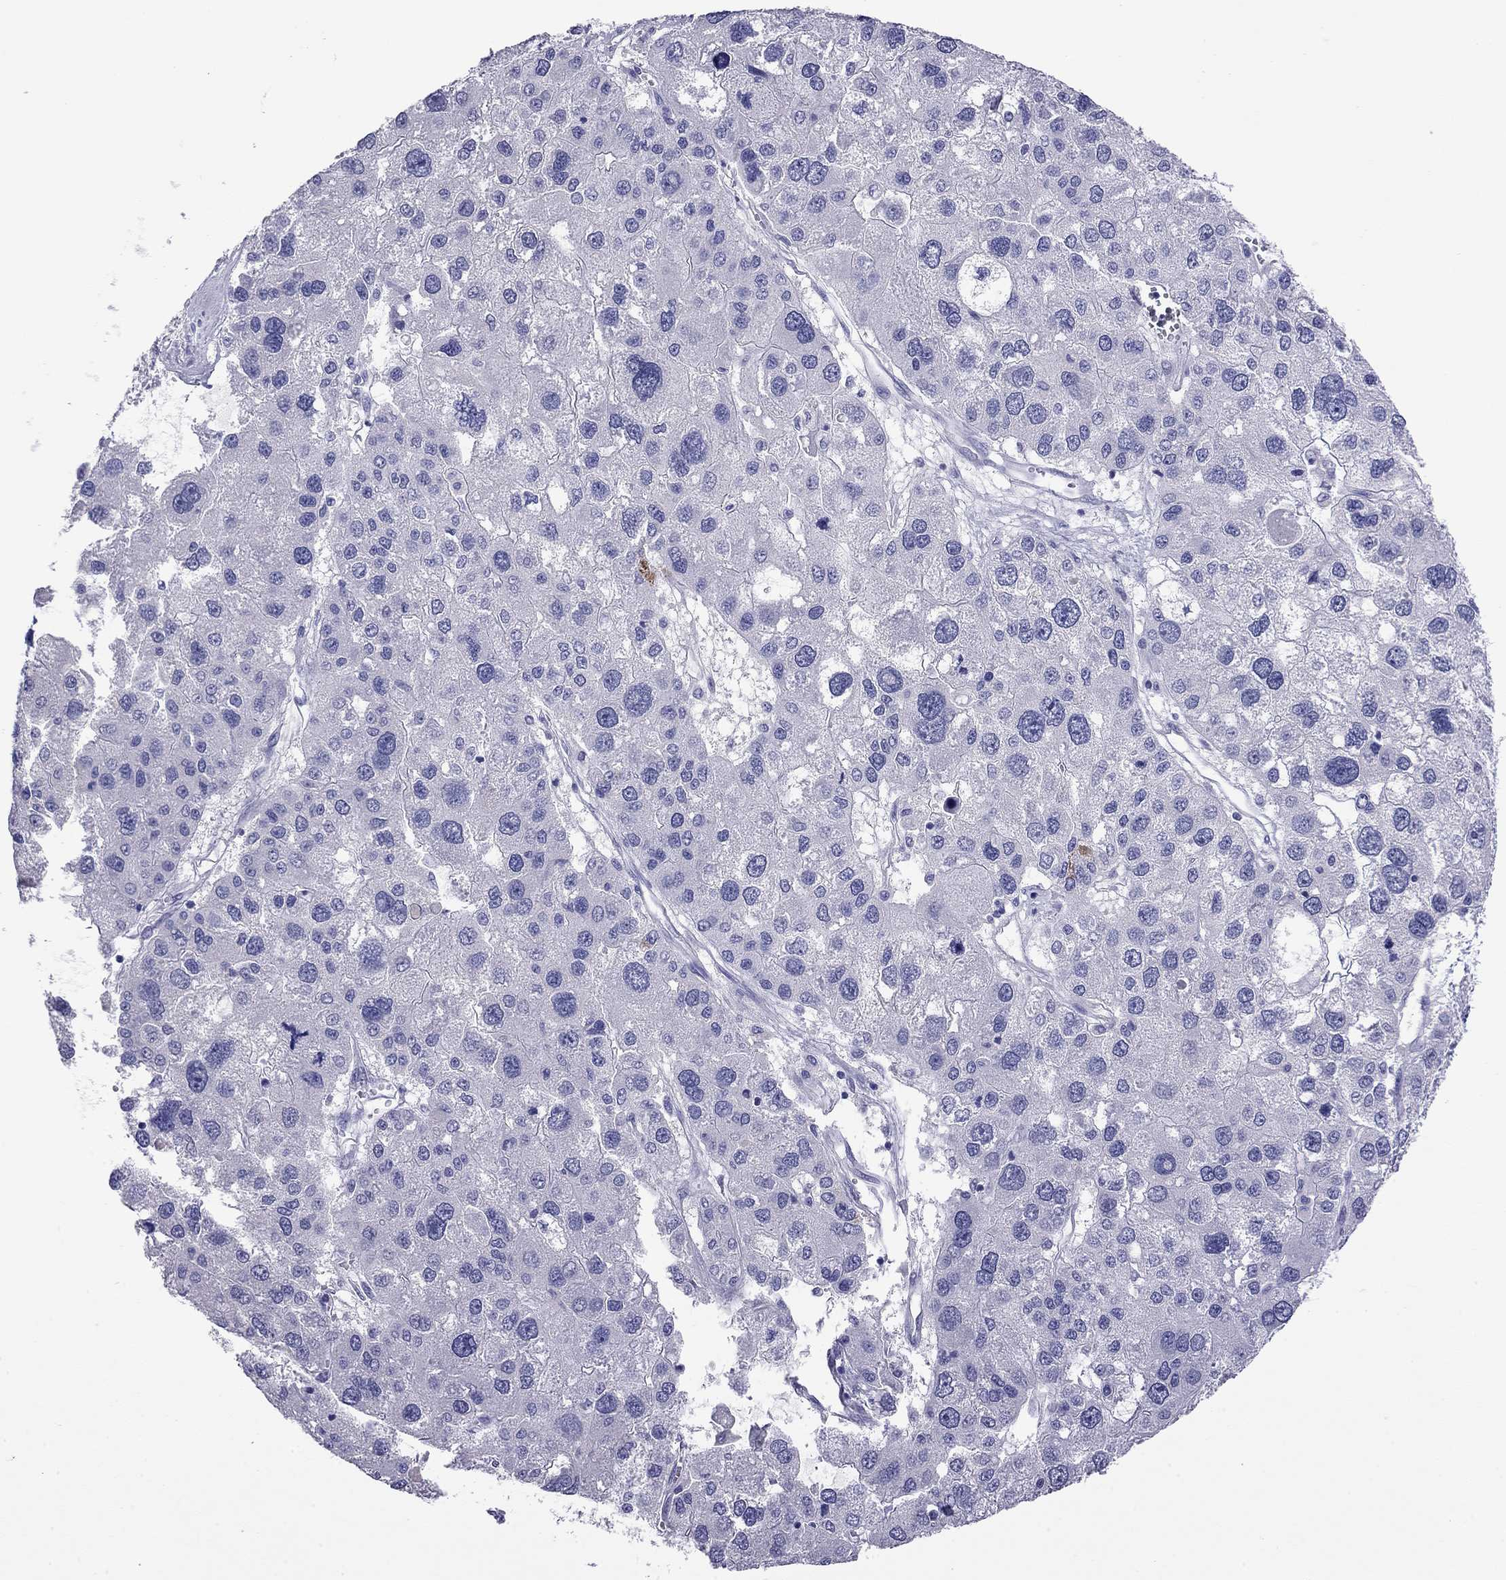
{"staining": {"intensity": "negative", "quantity": "none", "location": "none"}, "tissue": "liver cancer", "cell_type": "Tumor cells", "image_type": "cancer", "snomed": [{"axis": "morphology", "description": "Carcinoma, Hepatocellular, NOS"}, {"axis": "topography", "description": "Liver"}], "caption": "The histopathology image reveals no staining of tumor cells in liver cancer (hepatocellular carcinoma). Nuclei are stained in blue.", "gene": "ODF4", "patient": {"sex": "male", "age": 73}}